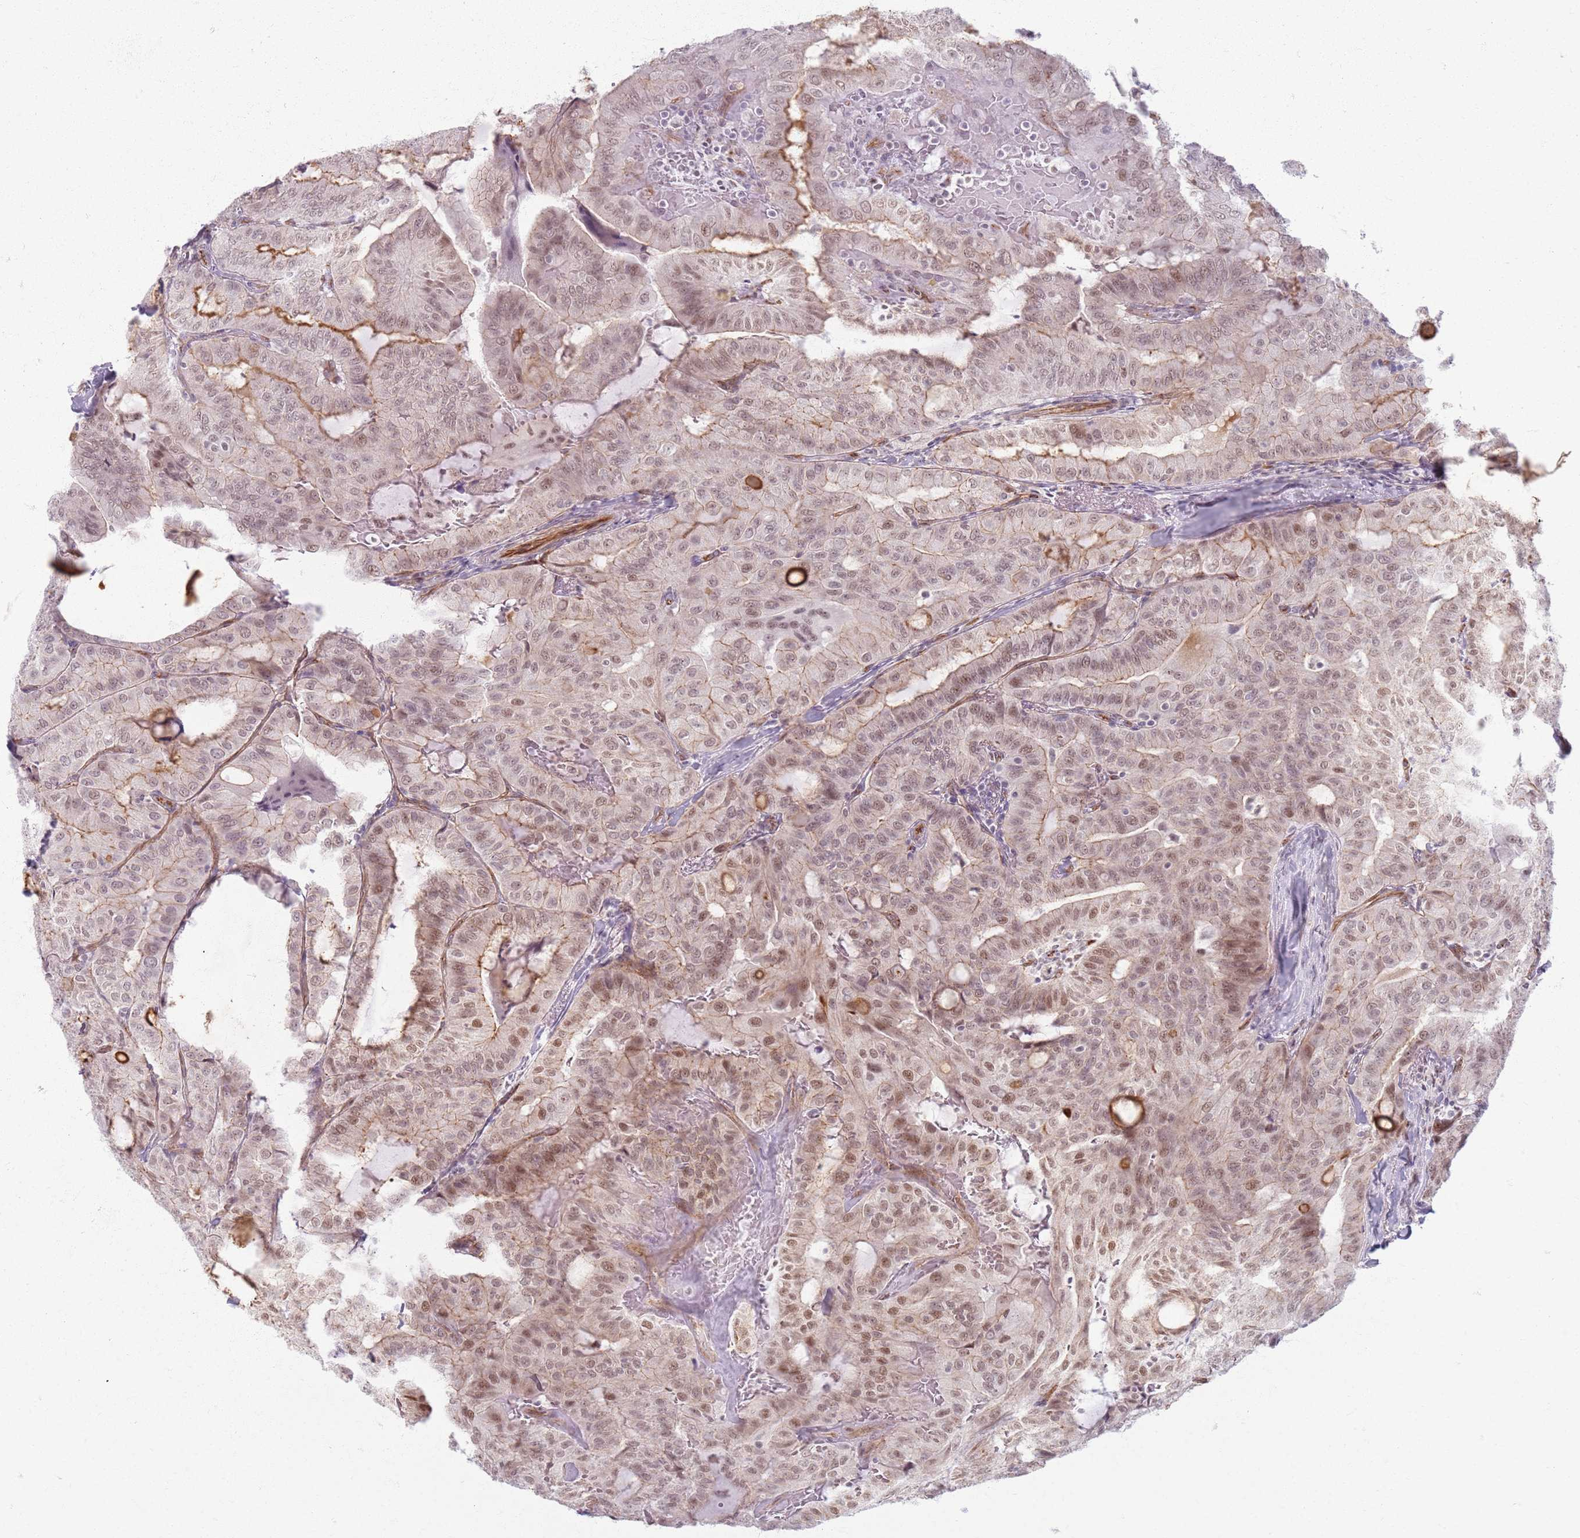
{"staining": {"intensity": "moderate", "quantity": ">75%", "location": "nuclear"}, "tissue": "thyroid cancer", "cell_type": "Tumor cells", "image_type": "cancer", "snomed": [{"axis": "morphology", "description": "Papillary adenocarcinoma, NOS"}, {"axis": "topography", "description": "Thyroid gland"}], "caption": "Immunohistochemical staining of thyroid cancer reveals medium levels of moderate nuclear protein staining in about >75% of tumor cells. (DAB IHC, brown staining for protein, blue staining for nuclei).", "gene": "KCNA5", "patient": {"sex": "female", "age": 68}}